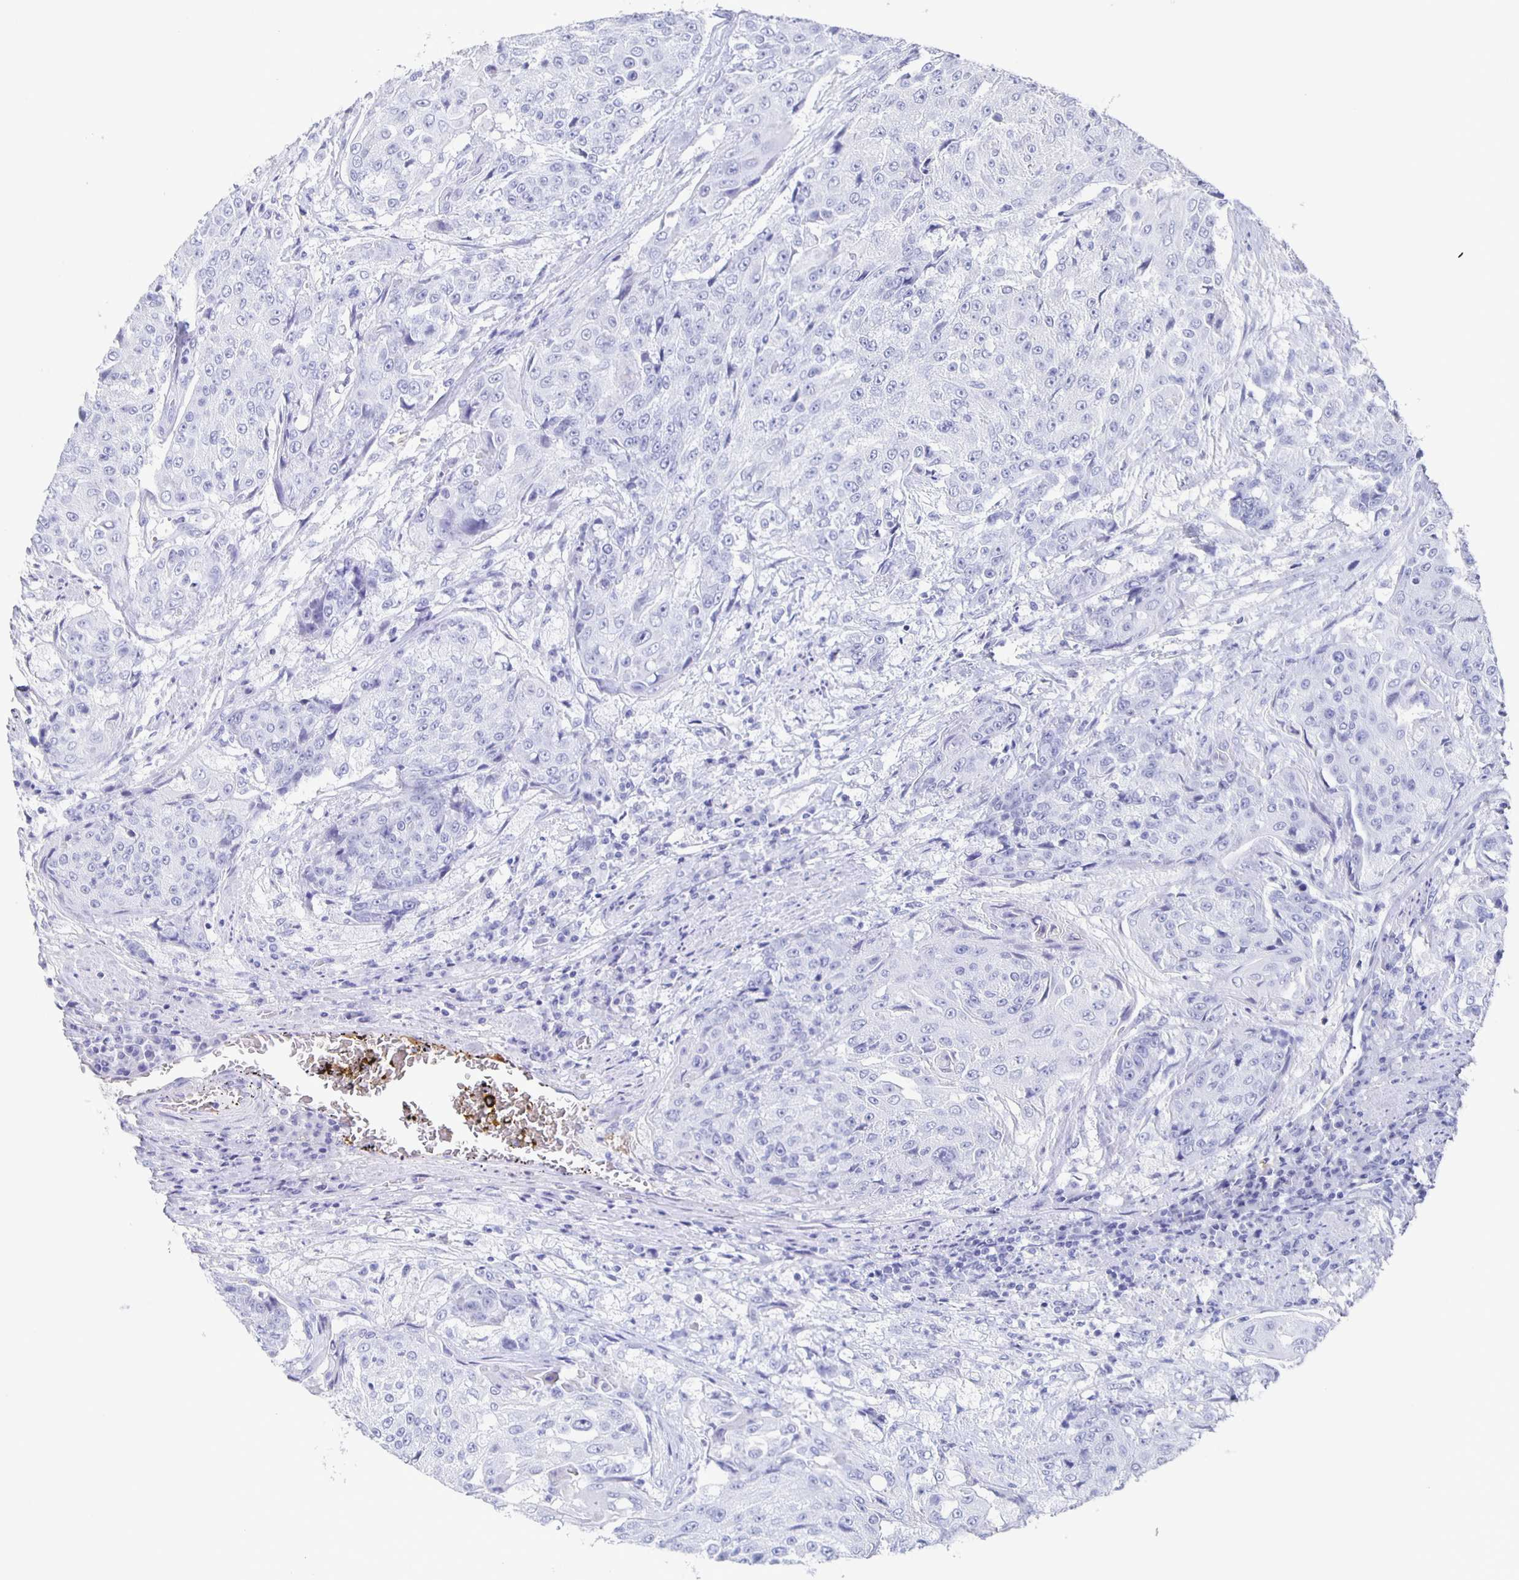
{"staining": {"intensity": "negative", "quantity": "none", "location": "none"}, "tissue": "urothelial cancer", "cell_type": "Tumor cells", "image_type": "cancer", "snomed": [{"axis": "morphology", "description": "Urothelial carcinoma, High grade"}, {"axis": "topography", "description": "Urinary bladder"}], "caption": "Immunohistochemistry (IHC) image of human urothelial cancer stained for a protein (brown), which displays no expression in tumor cells.", "gene": "FGA", "patient": {"sex": "female", "age": 63}}